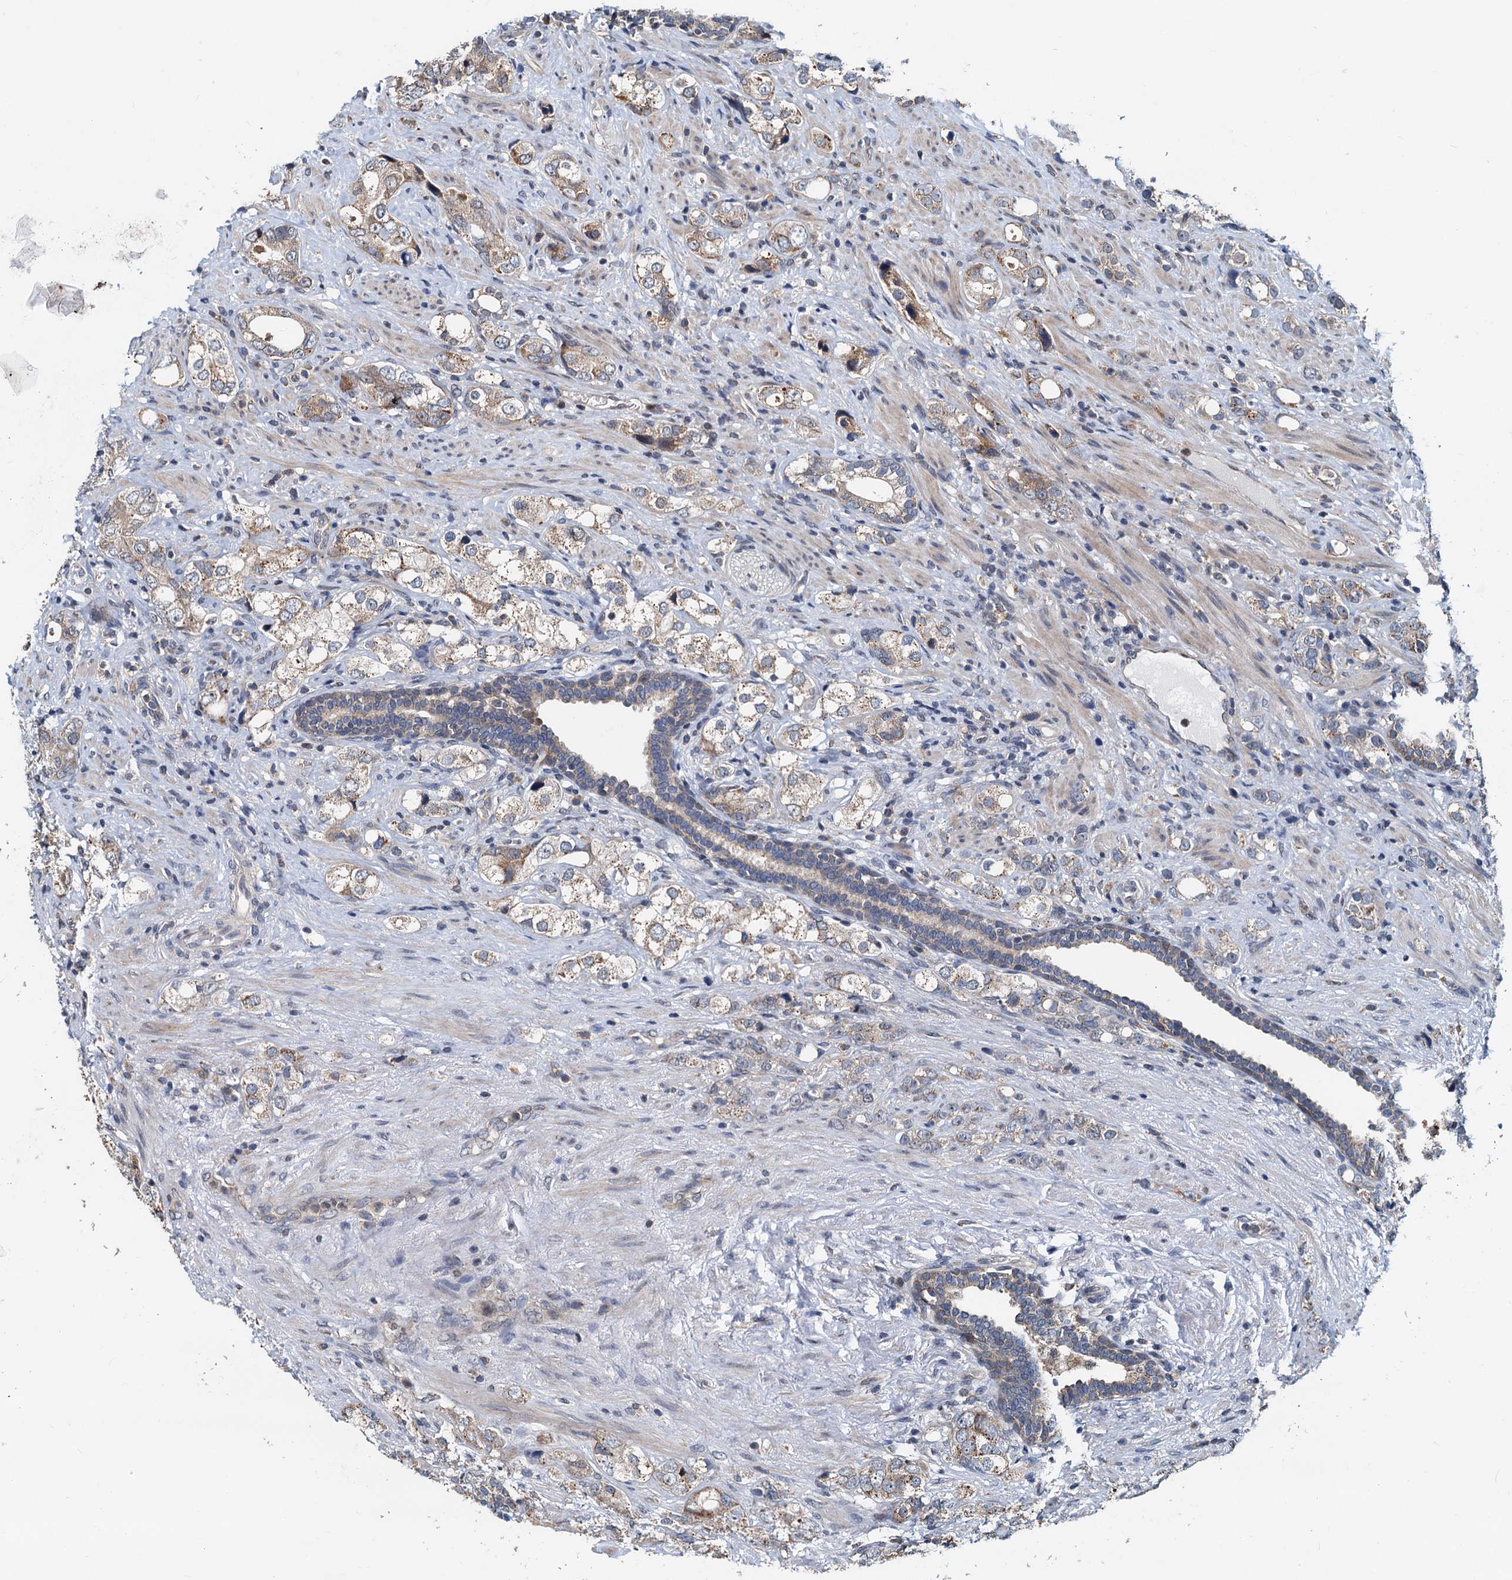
{"staining": {"intensity": "moderate", "quantity": ">75%", "location": "cytoplasmic/membranous"}, "tissue": "prostate cancer", "cell_type": "Tumor cells", "image_type": "cancer", "snomed": [{"axis": "morphology", "description": "Adenocarcinoma, High grade"}, {"axis": "topography", "description": "Prostate"}], "caption": "This image reveals IHC staining of human prostate cancer, with medium moderate cytoplasmic/membranous positivity in approximately >75% of tumor cells.", "gene": "MCMBP", "patient": {"sex": "male", "age": 63}}